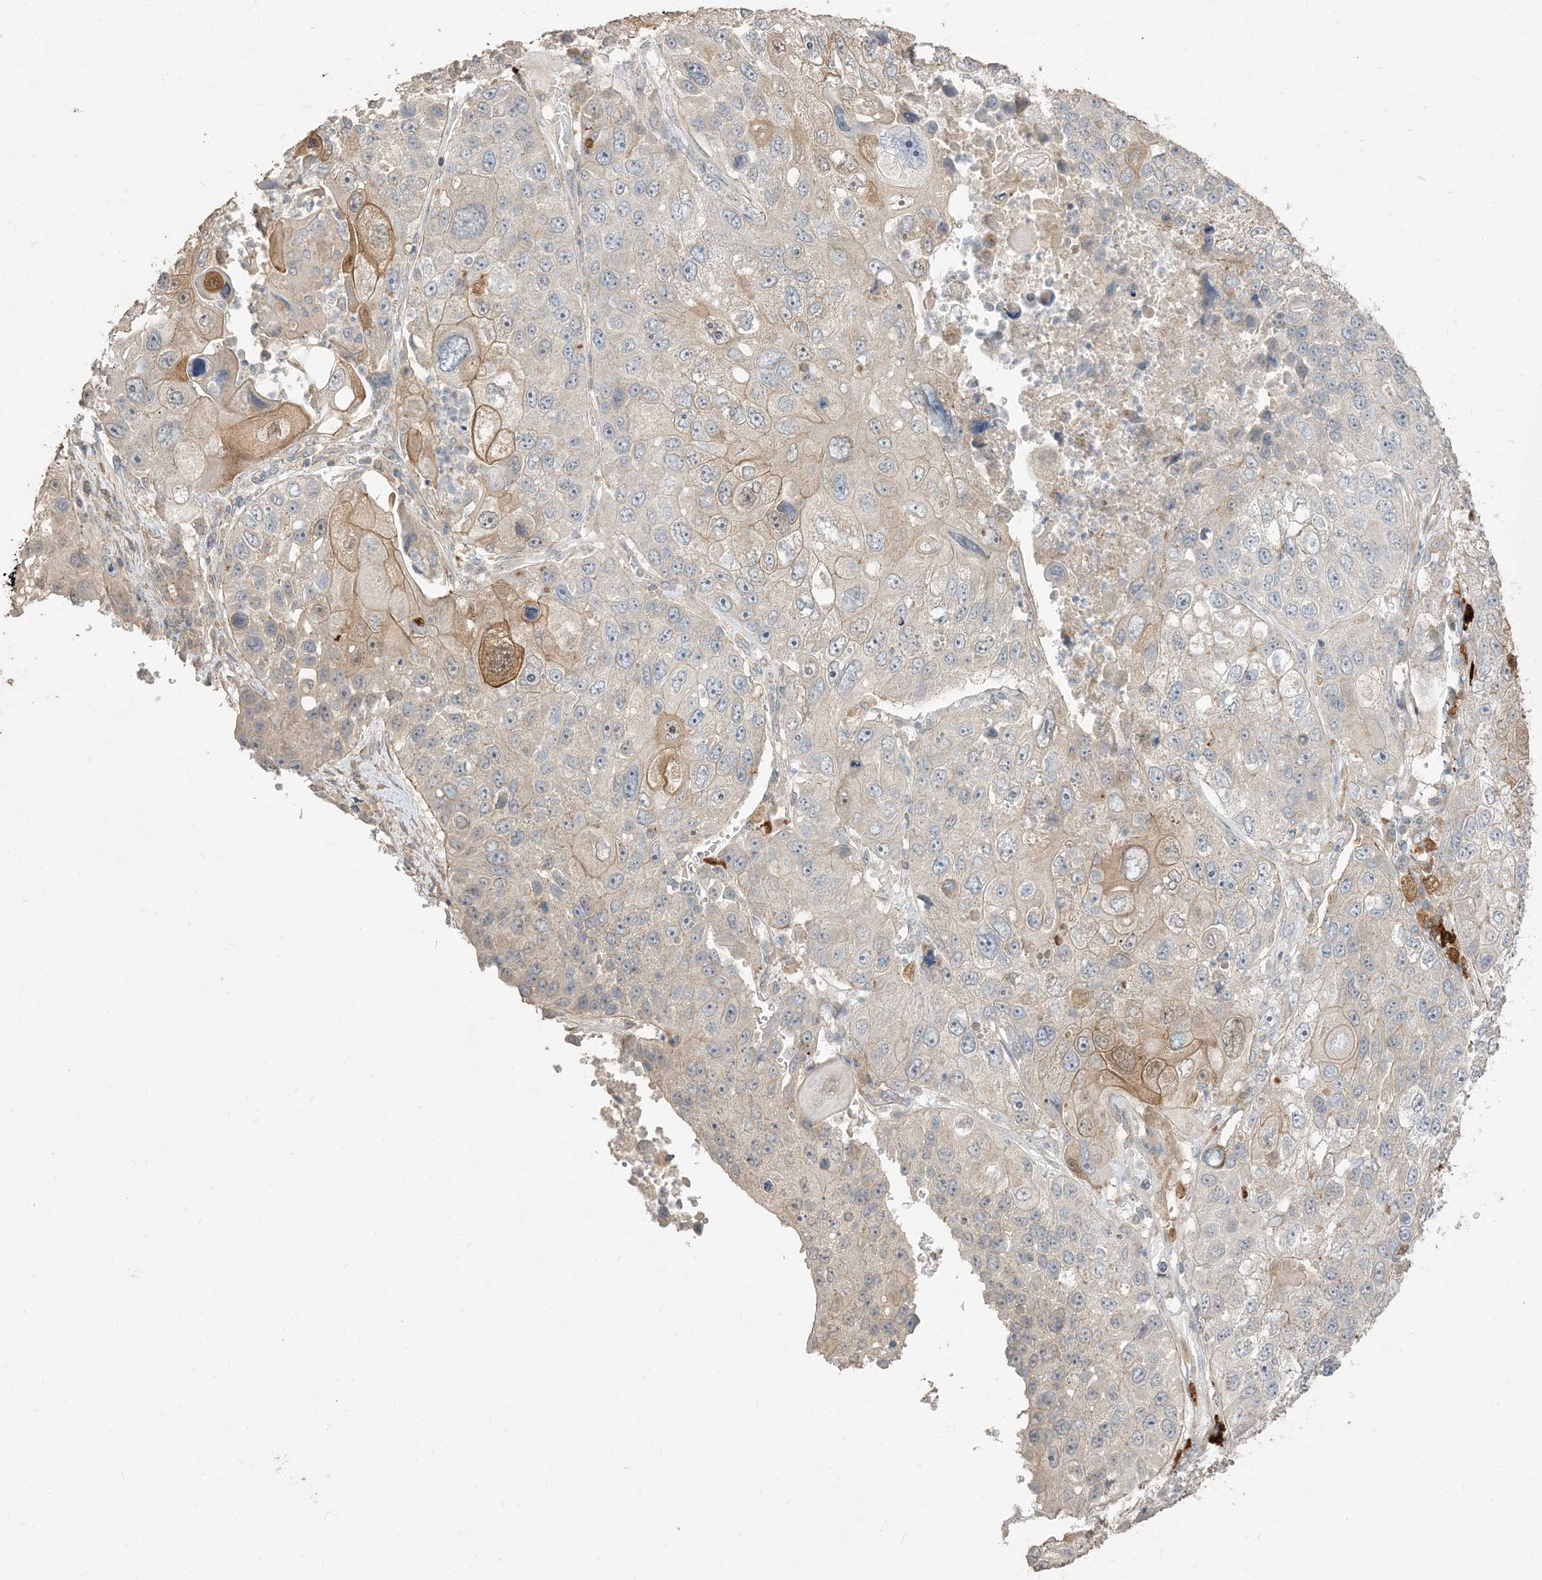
{"staining": {"intensity": "moderate", "quantity": "<25%", "location": "cytoplasmic/membranous"}, "tissue": "lung cancer", "cell_type": "Tumor cells", "image_type": "cancer", "snomed": [{"axis": "morphology", "description": "Squamous cell carcinoma, NOS"}, {"axis": "topography", "description": "Lung"}], "caption": "A micrograph showing moderate cytoplasmic/membranous positivity in approximately <25% of tumor cells in squamous cell carcinoma (lung), as visualized by brown immunohistochemical staining.", "gene": "RNF175", "patient": {"sex": "male", "age": 61}}